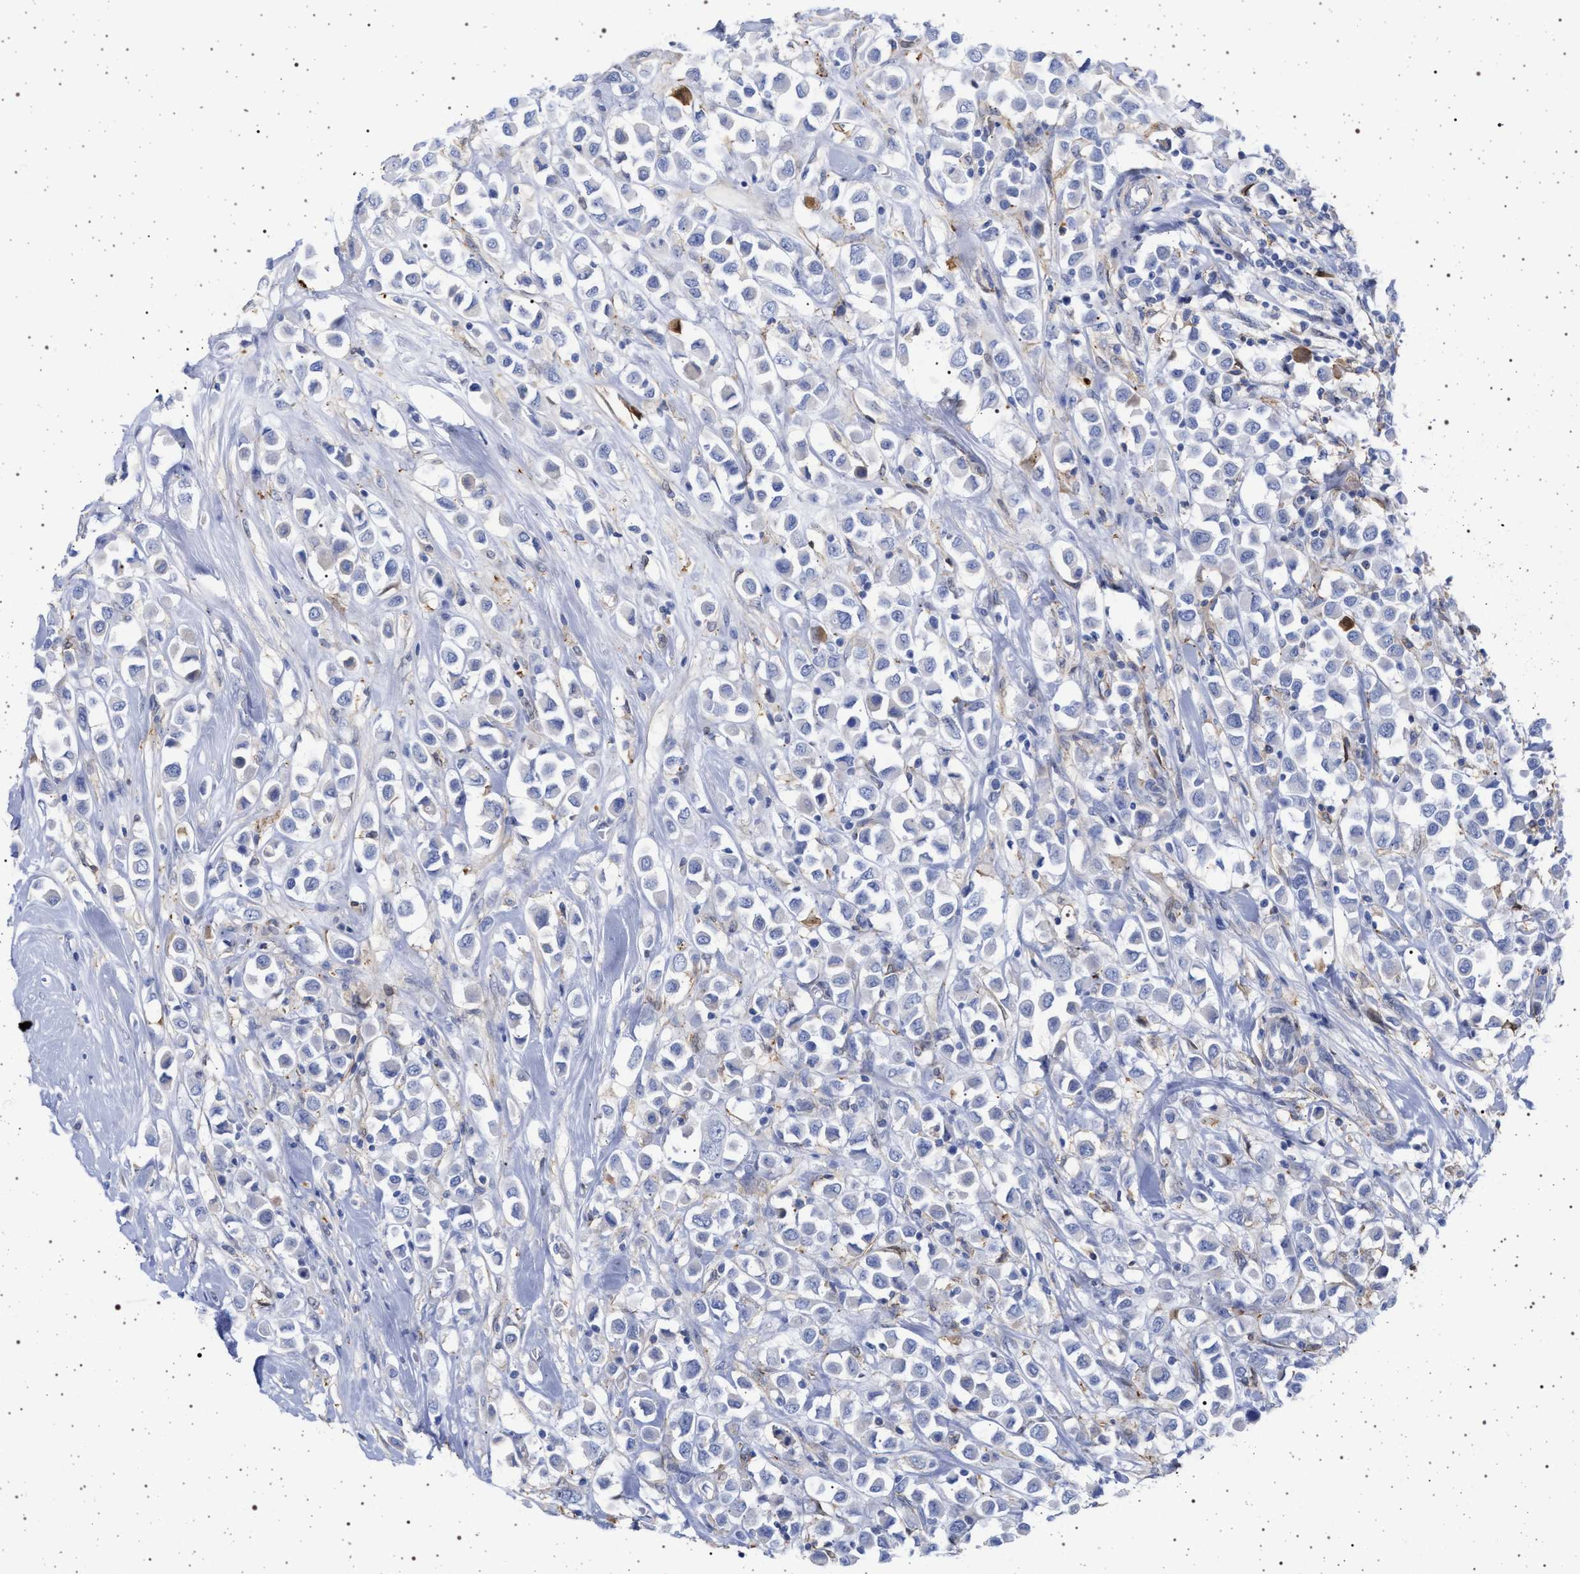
{"staining": {"intensity": "negative", "quantity": "none", "location": "none"}, "tissue": "breast cancer", "cell_type": "Tumor cells", "image_type": "cancer", "snomed": [{"axis": "morphology", "description": "Duct carcinoma"}, {"axis": "topography", "description": "Breast"}], "caption": "Photomicrograph shows no protein staining in tumor cells of intraductal carcinoma (breast) tissue.", "gene": "PLG", "patient": {"sex": "female", "age": 61}}